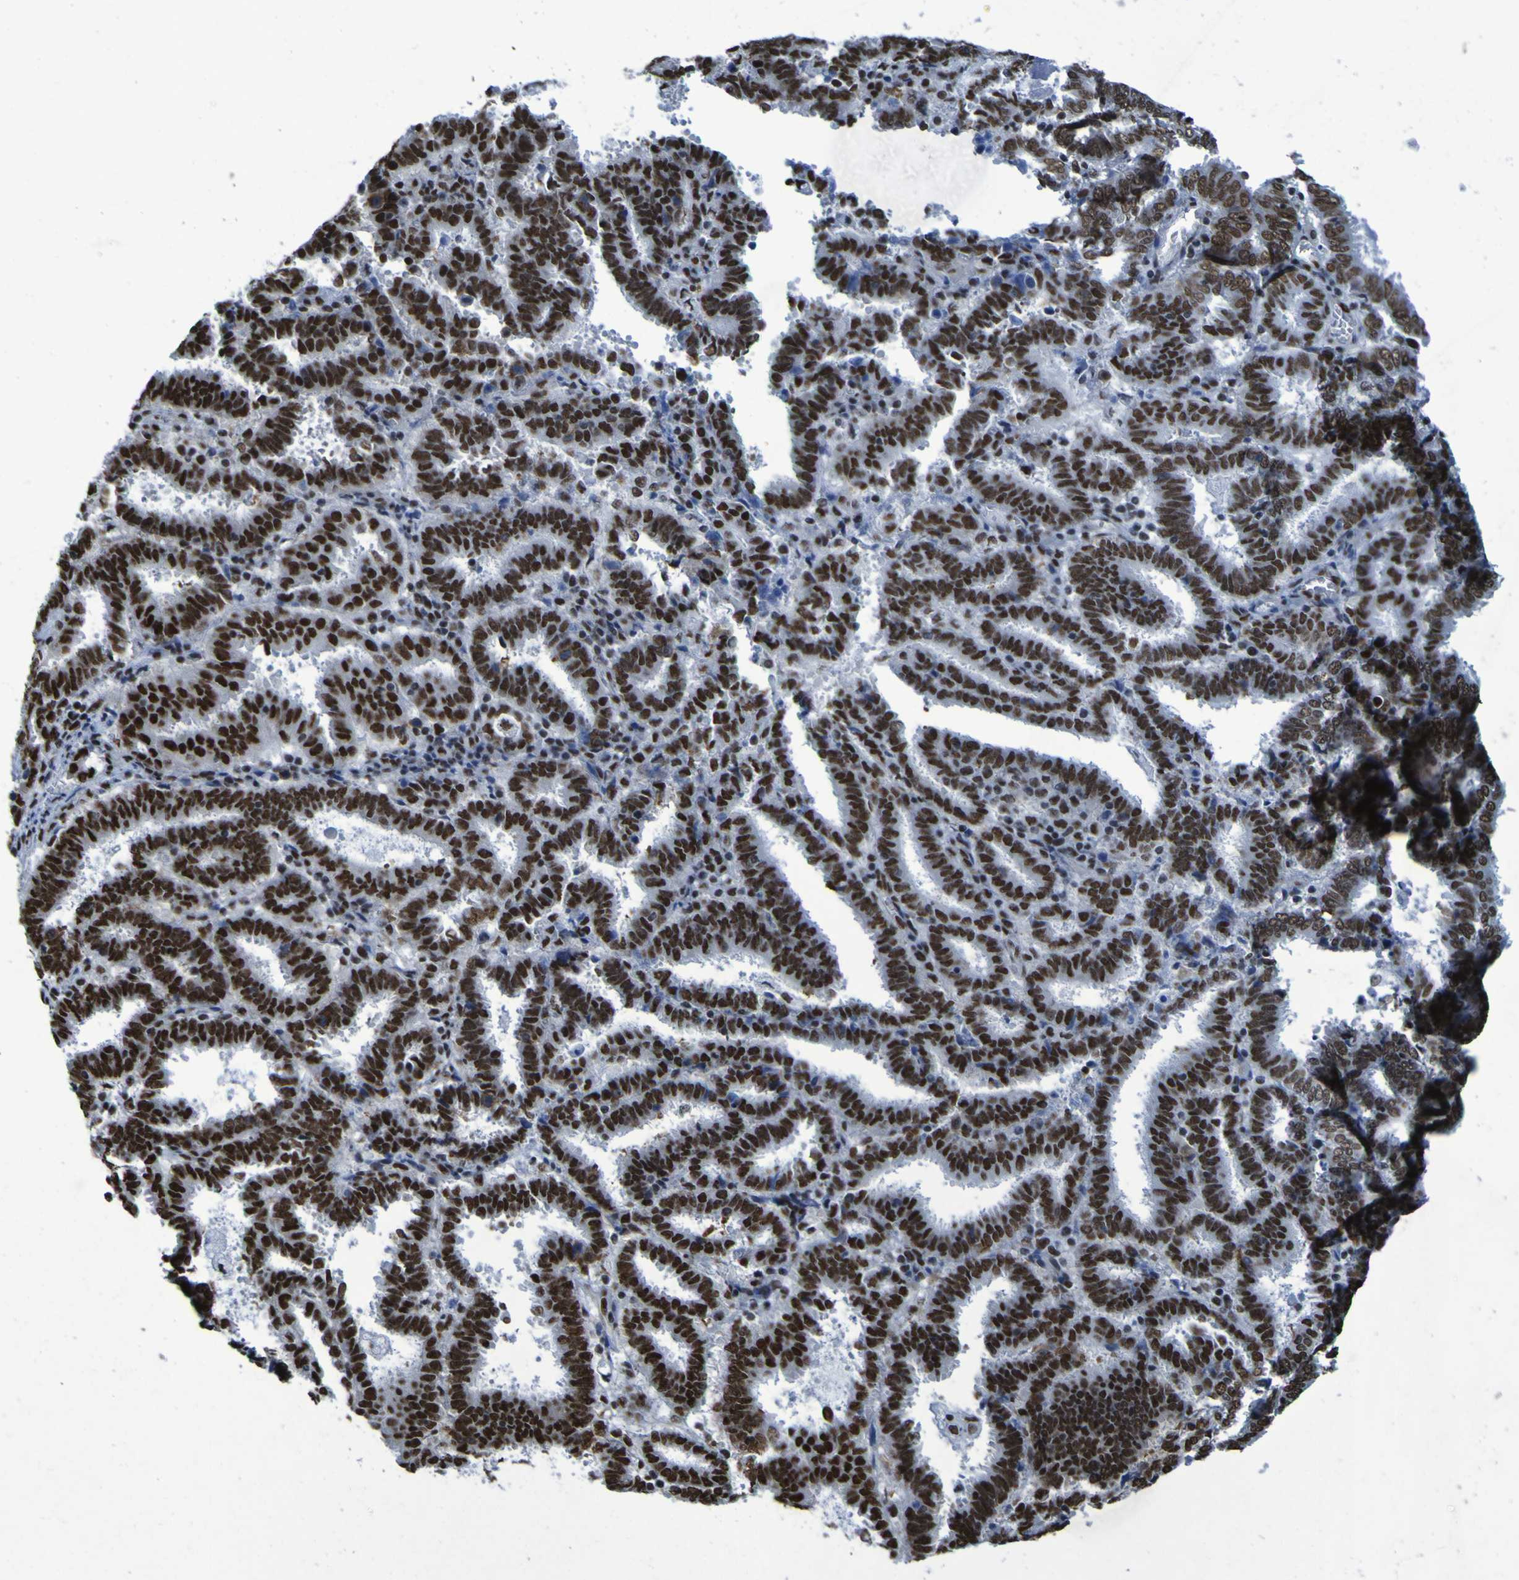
{"staining": {"intensity": "strong", "quantity": ">75%", "location": "nuclear"}, "tissue": "endometrial cancer", "cell_type": "Tumor cells", "image_type": "cancer", "snomed": [{"axis": "morphology", "description": "Adenocarcinoma, NOS"}, {"axis": "topography", "description": "Uterus"}], "caption": "Brown immunohistochemical staining in human endometrial adenocarcinoma demonstrates strong nuclear positivity in about >75% of tumor cells.", "gene": "HNRNPR", "patient": {"sex": "female", "age": 83}}